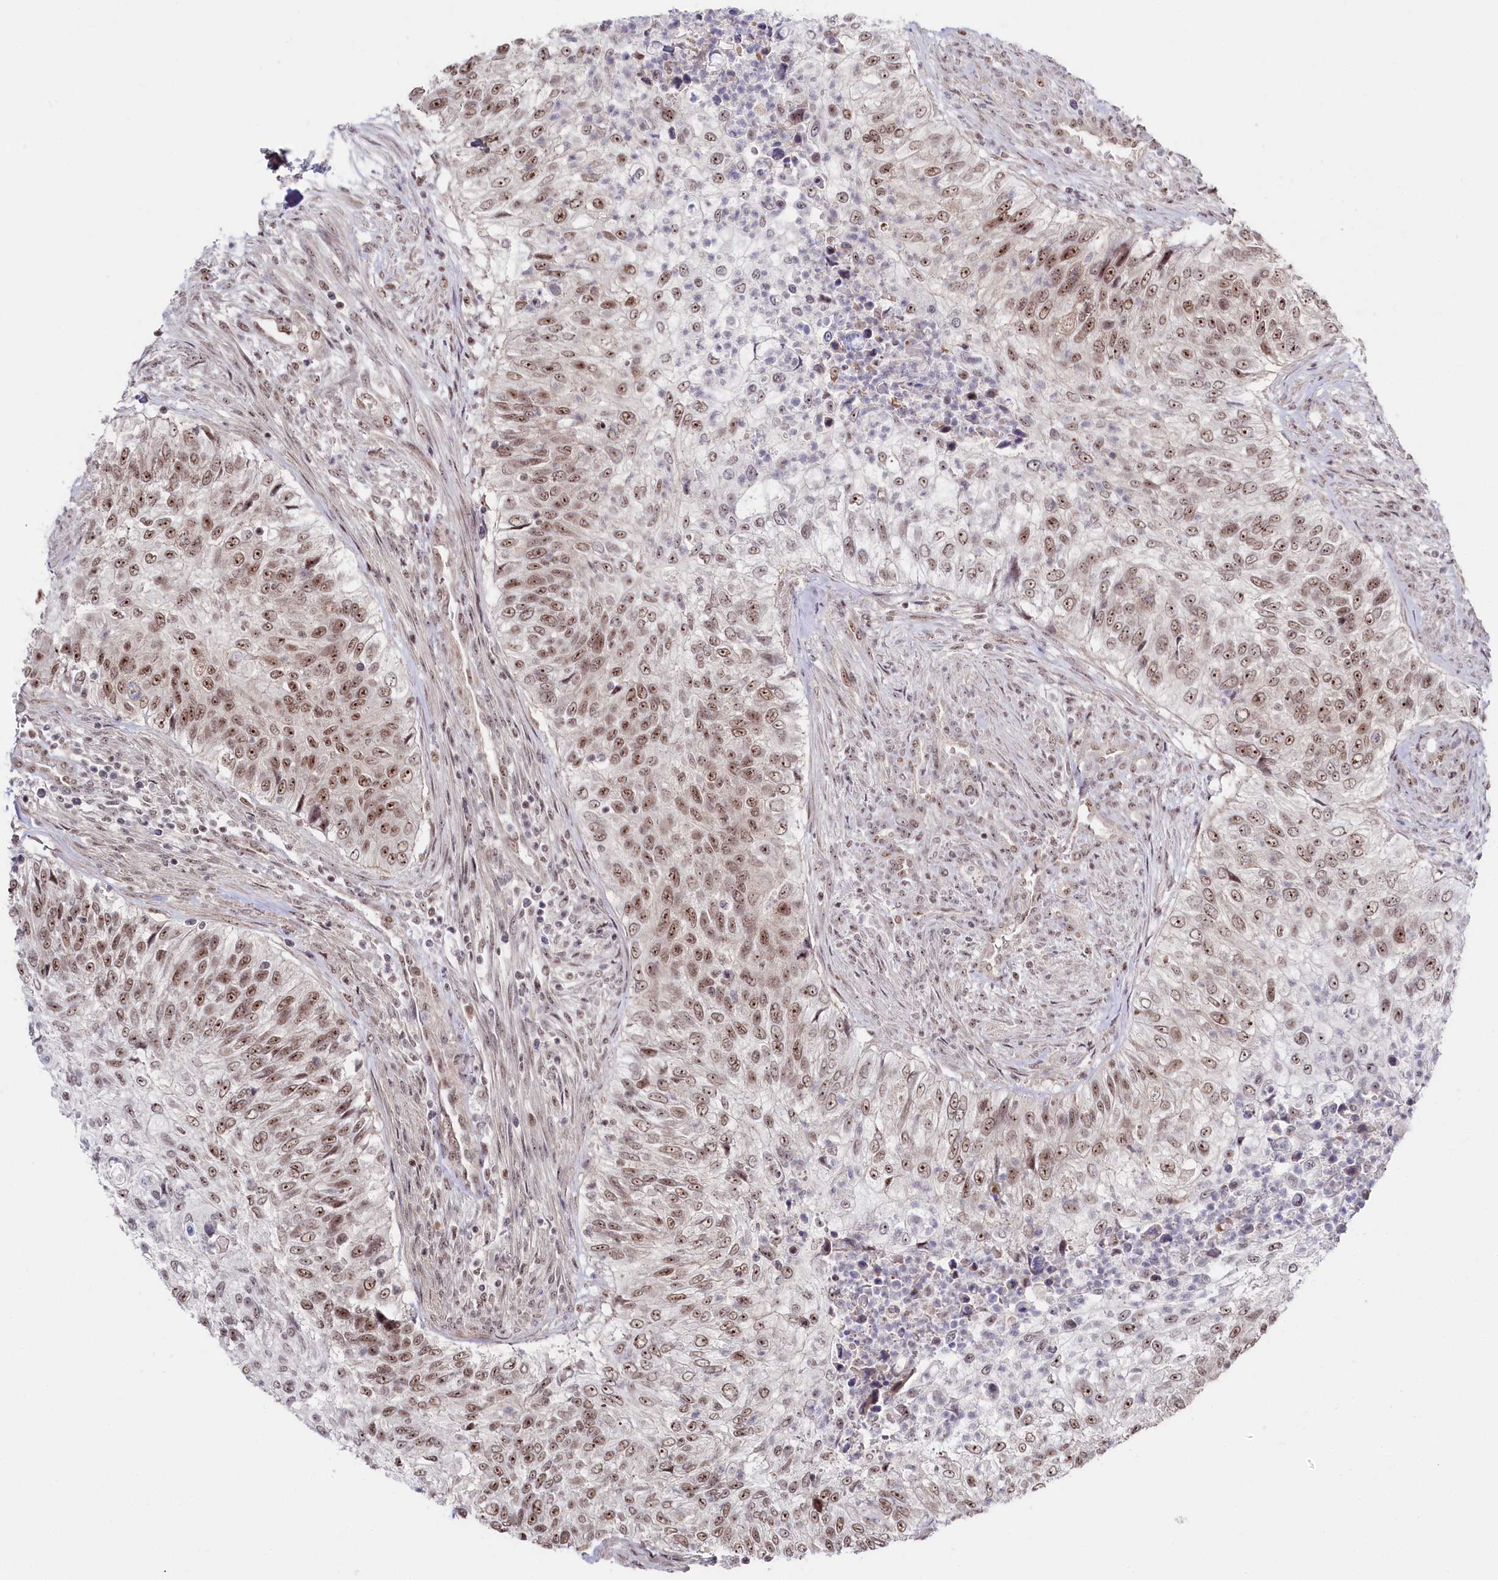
{"staining": {"intensity": "moderate", "quantity": ">75%", "location": "nuclear"}, "tissue": "urothelial cancer", "cell_type": "Tumor cells", "image_type": "cancer", "snomed": [{"axis": "morphology", "description": "Urothelial carcinoma, High grade"}, {"axis": "topography", "description": "Urinary bladder"}], "caption": "Immunohistochemistry (IHC) photomicrograph of urothelial cancer stained for a protein (brown), which exhibits medium levels of moderate nuclear positivity in approximately >75% of tumor cells.", "gene": "POLR2H", "patient": {"sex": "female", "age": 60}}